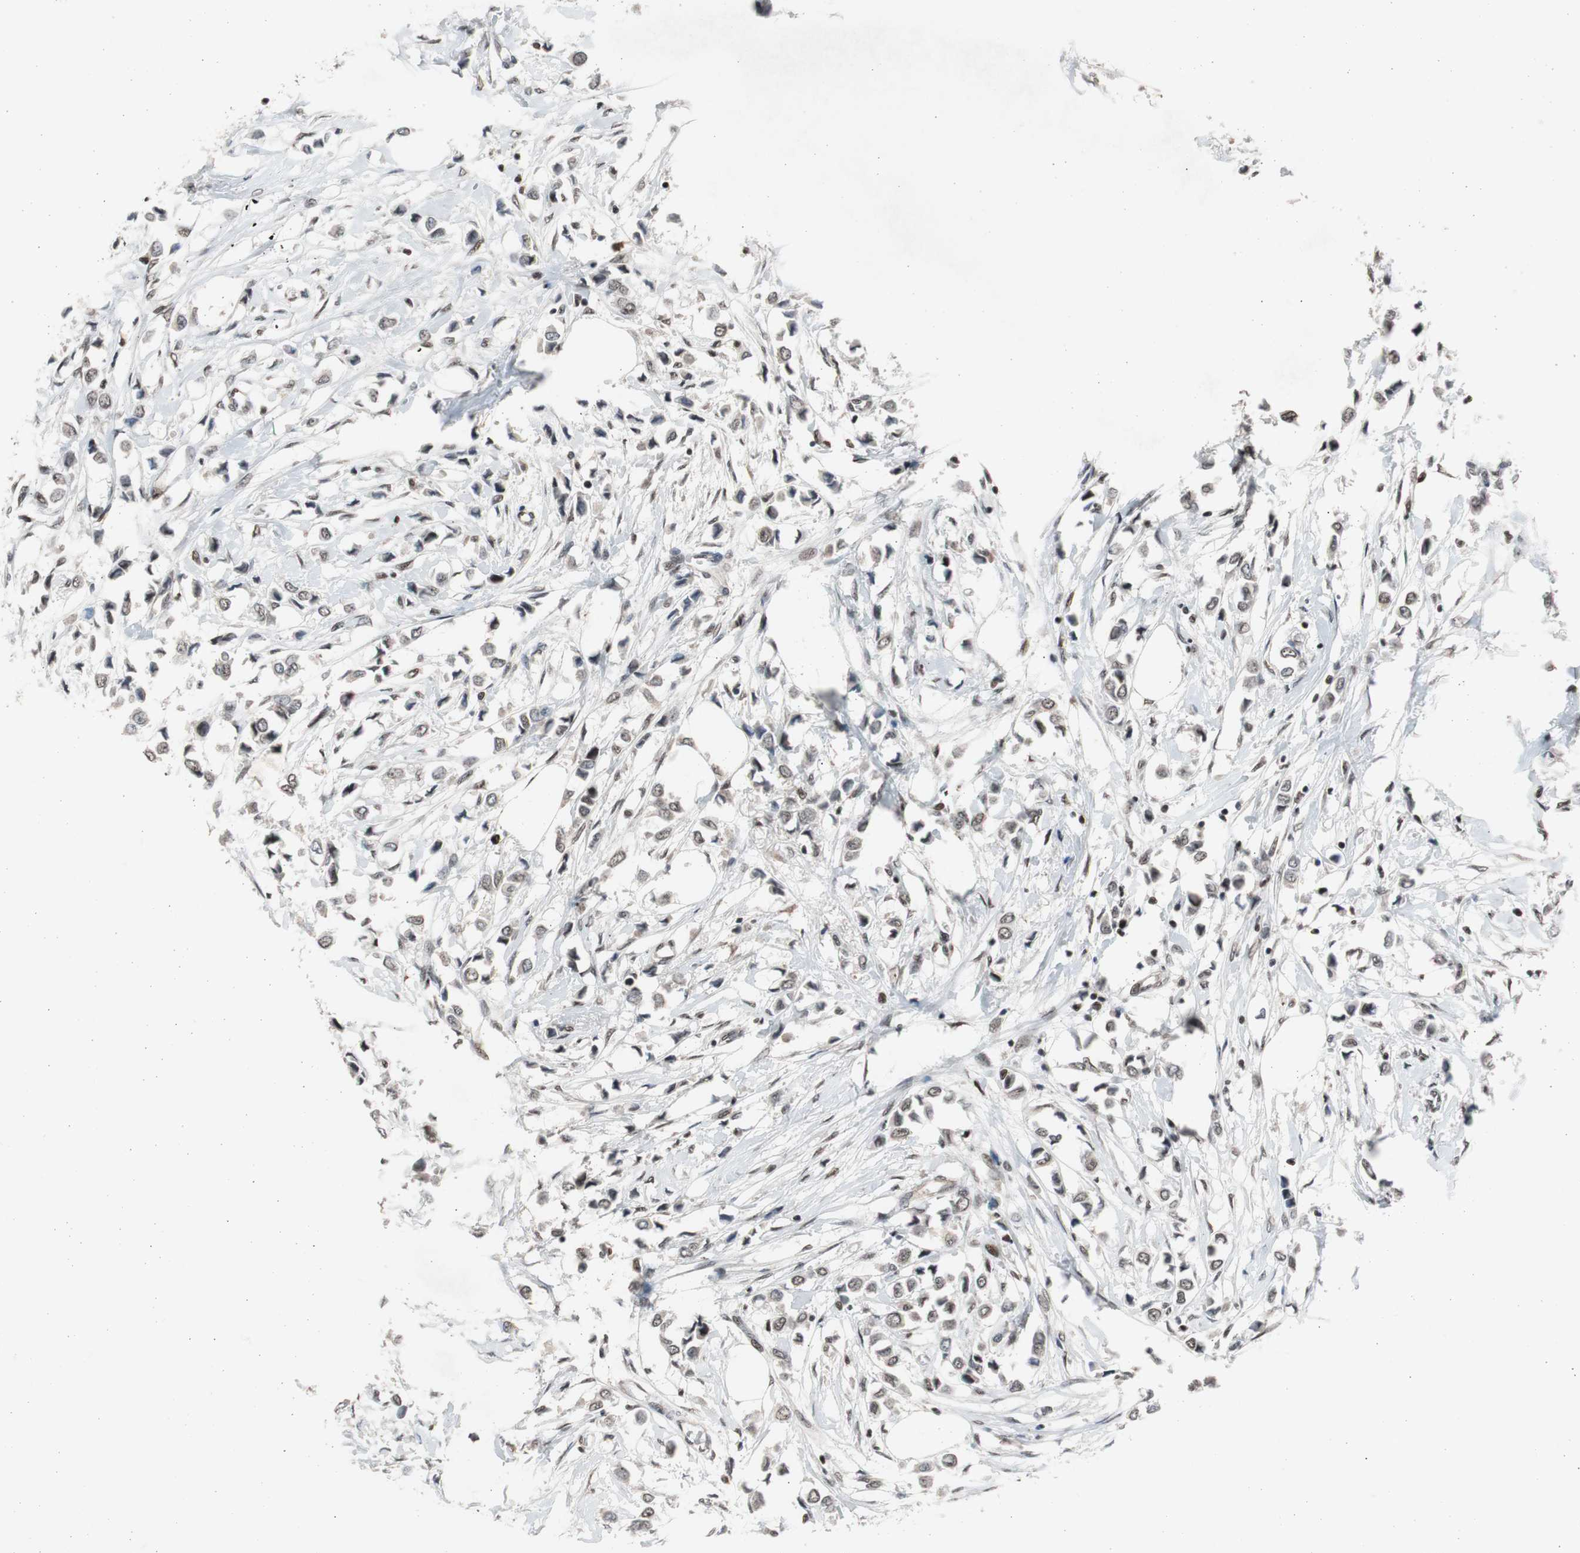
{"staining": {"intensity": "weak", "quantity": "25%-75%", "location": "nuclear"}, "tissue": "breast cancer", "cell_type": "Tumor cells", "image_type": "cancer", "snomed": [{"axis": "morphology", "description": "Lobular carcinoma"}, {"axis": "topography", "description": "Breast"}], "caption": "A high-resolution histopathology image shows immunohistochemistry (IHC) staining of breast cancer, which exhibits weak nuclear positivity in approximately 25%-75% of tumor cells.", "gene": "RPA1", "patient": {"sex": "female", "age": 51}}